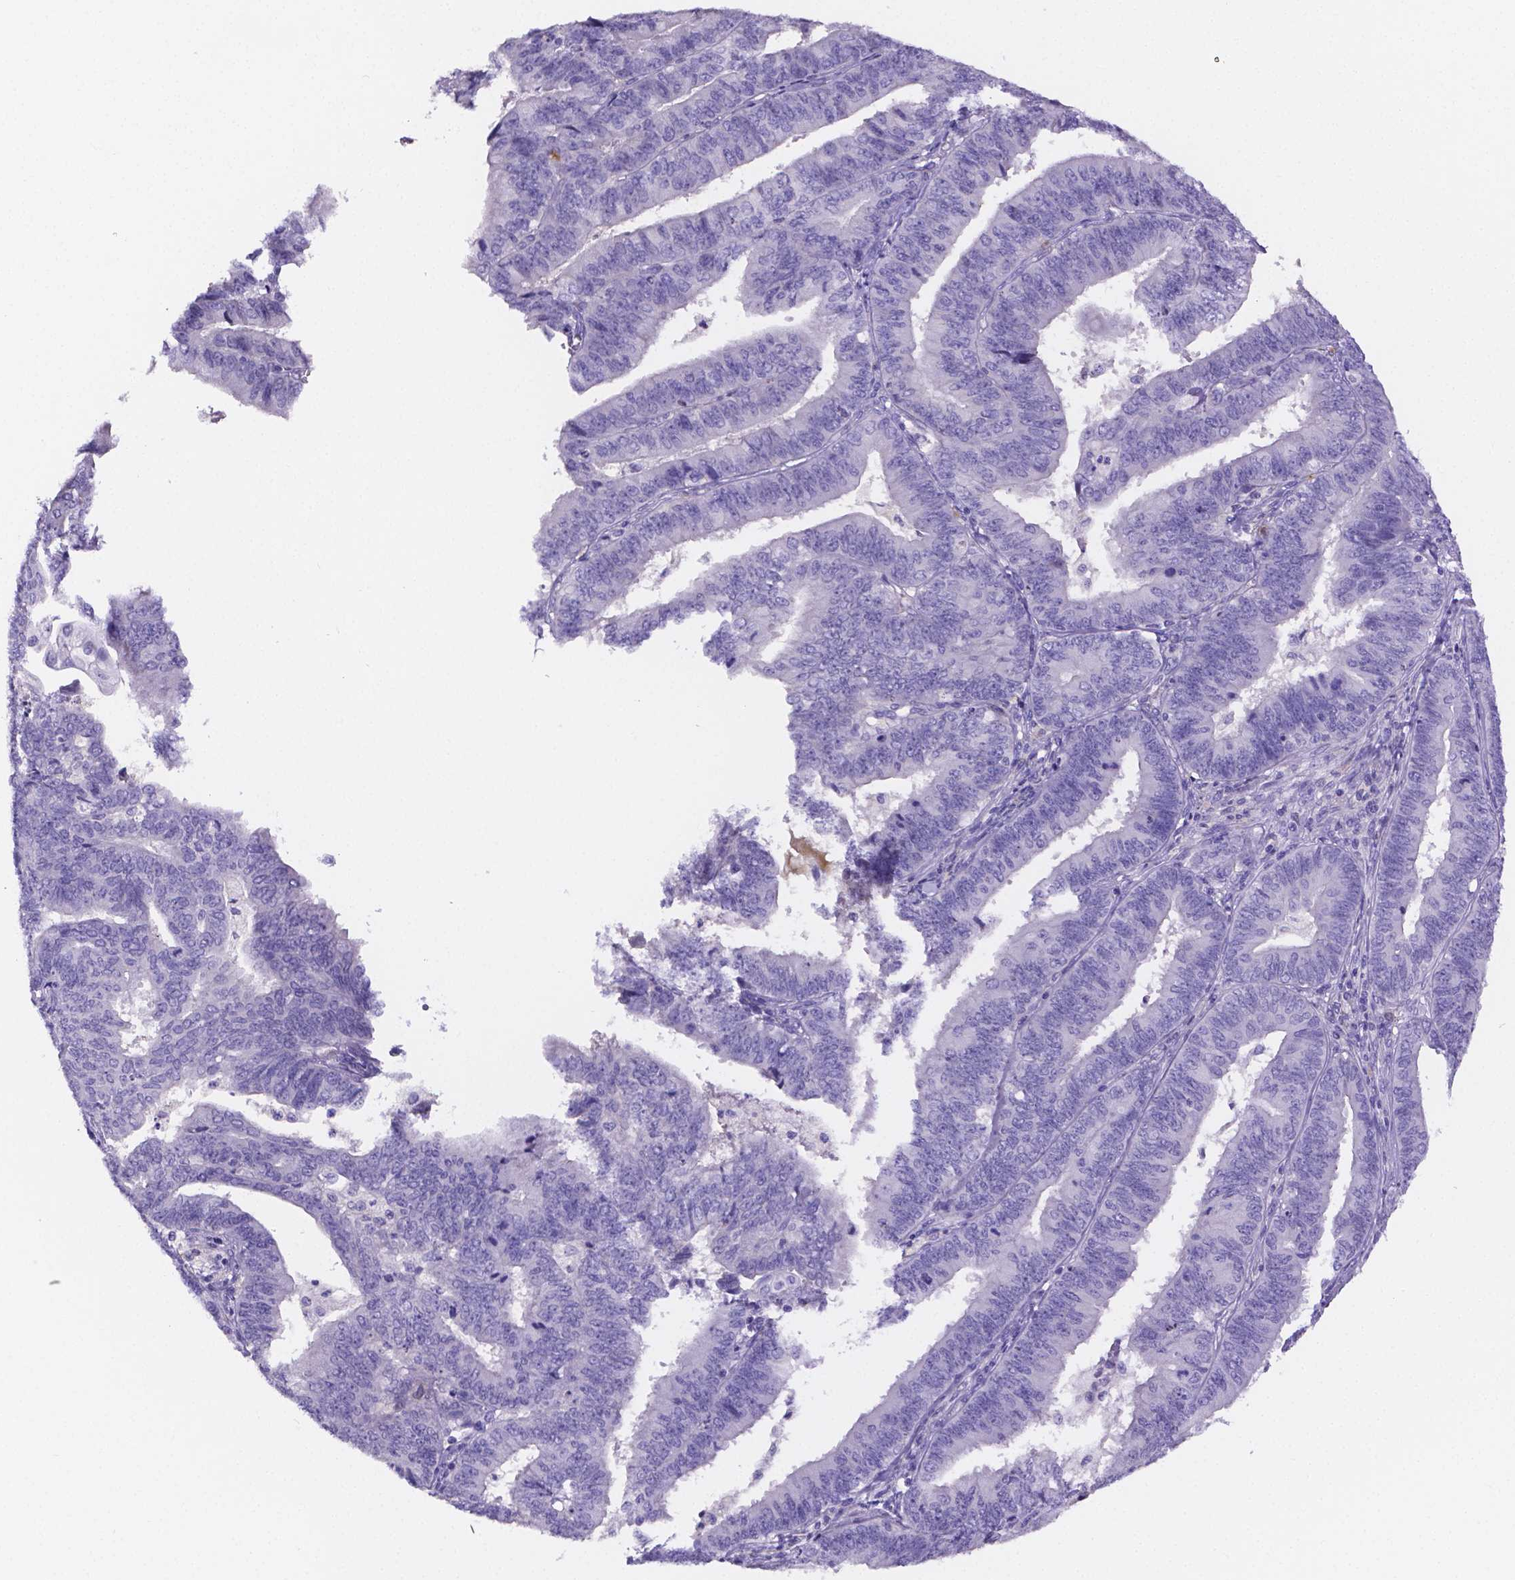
{"staining": {"intensity": "negative", "quantity": "none", "location": "none"}, "tissue": "endometrial cancer", "cell_type": "Tumor cells", "image_type": "cancer", "snomed": [{"axis": "morphology", "description": "Adenocarcinoma, NOS"}, {"axis": "topography", "description": "Endometrium"}], "caption": "Immunohistochemistry of human adenocarcinoma (endometrial) demonstrates no positivity in tumor cells.", "gene": "NRGN", "patient": {"sex": "female", "age": 73}}